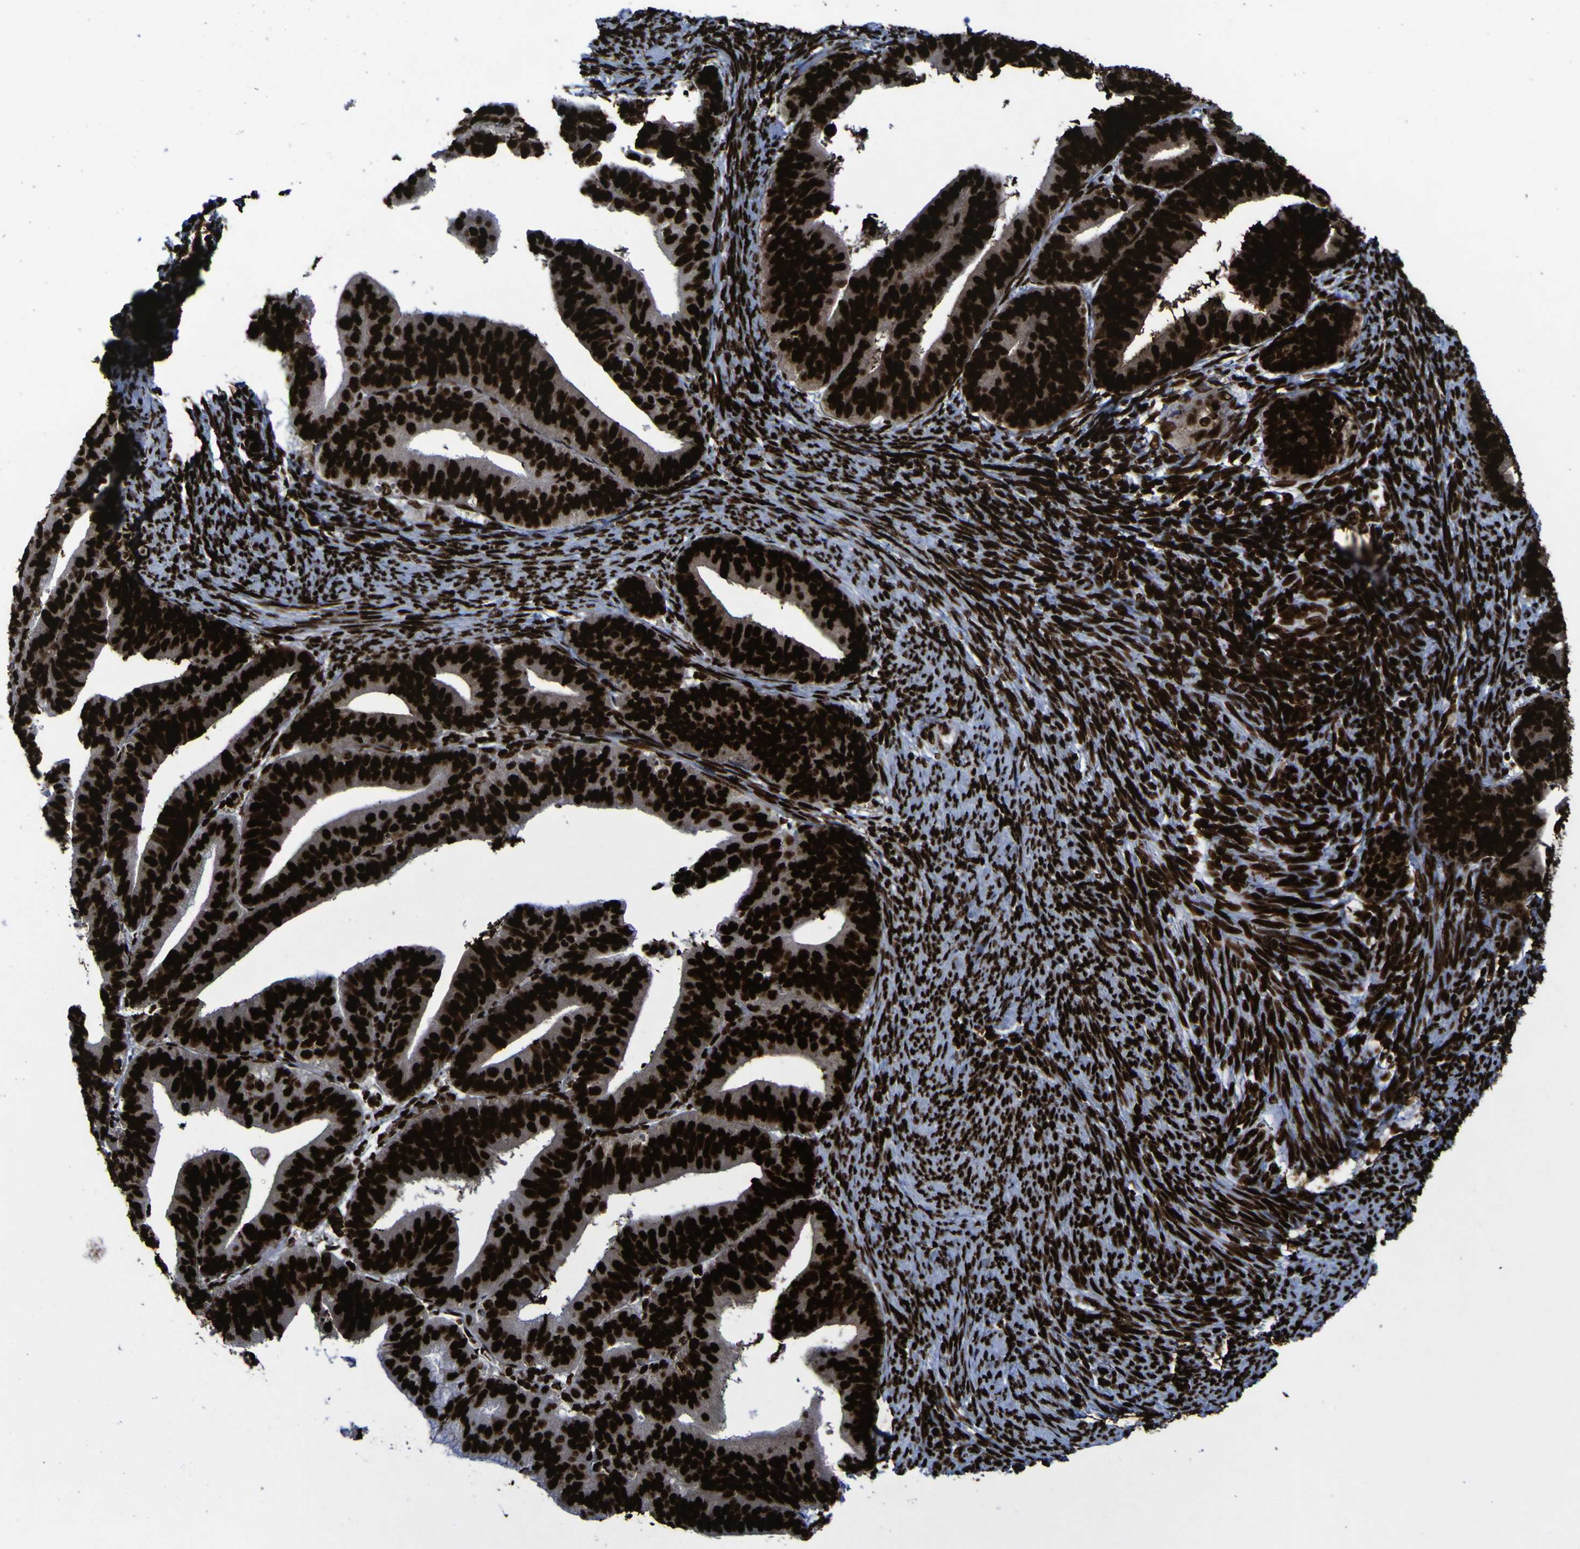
{"staining": {"intensity": "strong", "quantity": ">75%", "location": "nuclear"}, "tissue": "endometrial cancer", "cell_type": "Tumor cells", "image_type": "cancer", "snomed": [{"axis": "morphology", "description": "Adenocarcinoma, NOS"}, {"axis": "topography", "description": "Endometrium"}], "caption": "Immunohistochemistry (IHC) histopathology image of human endometrial cancer (adenocarcinoma) stained for a protein (brown), which exhibits high levels of strong nuclear positivity in about >75% of tumor cells.", "gene": "NPM1", "patient": {"sex": "female", "age": 63}}